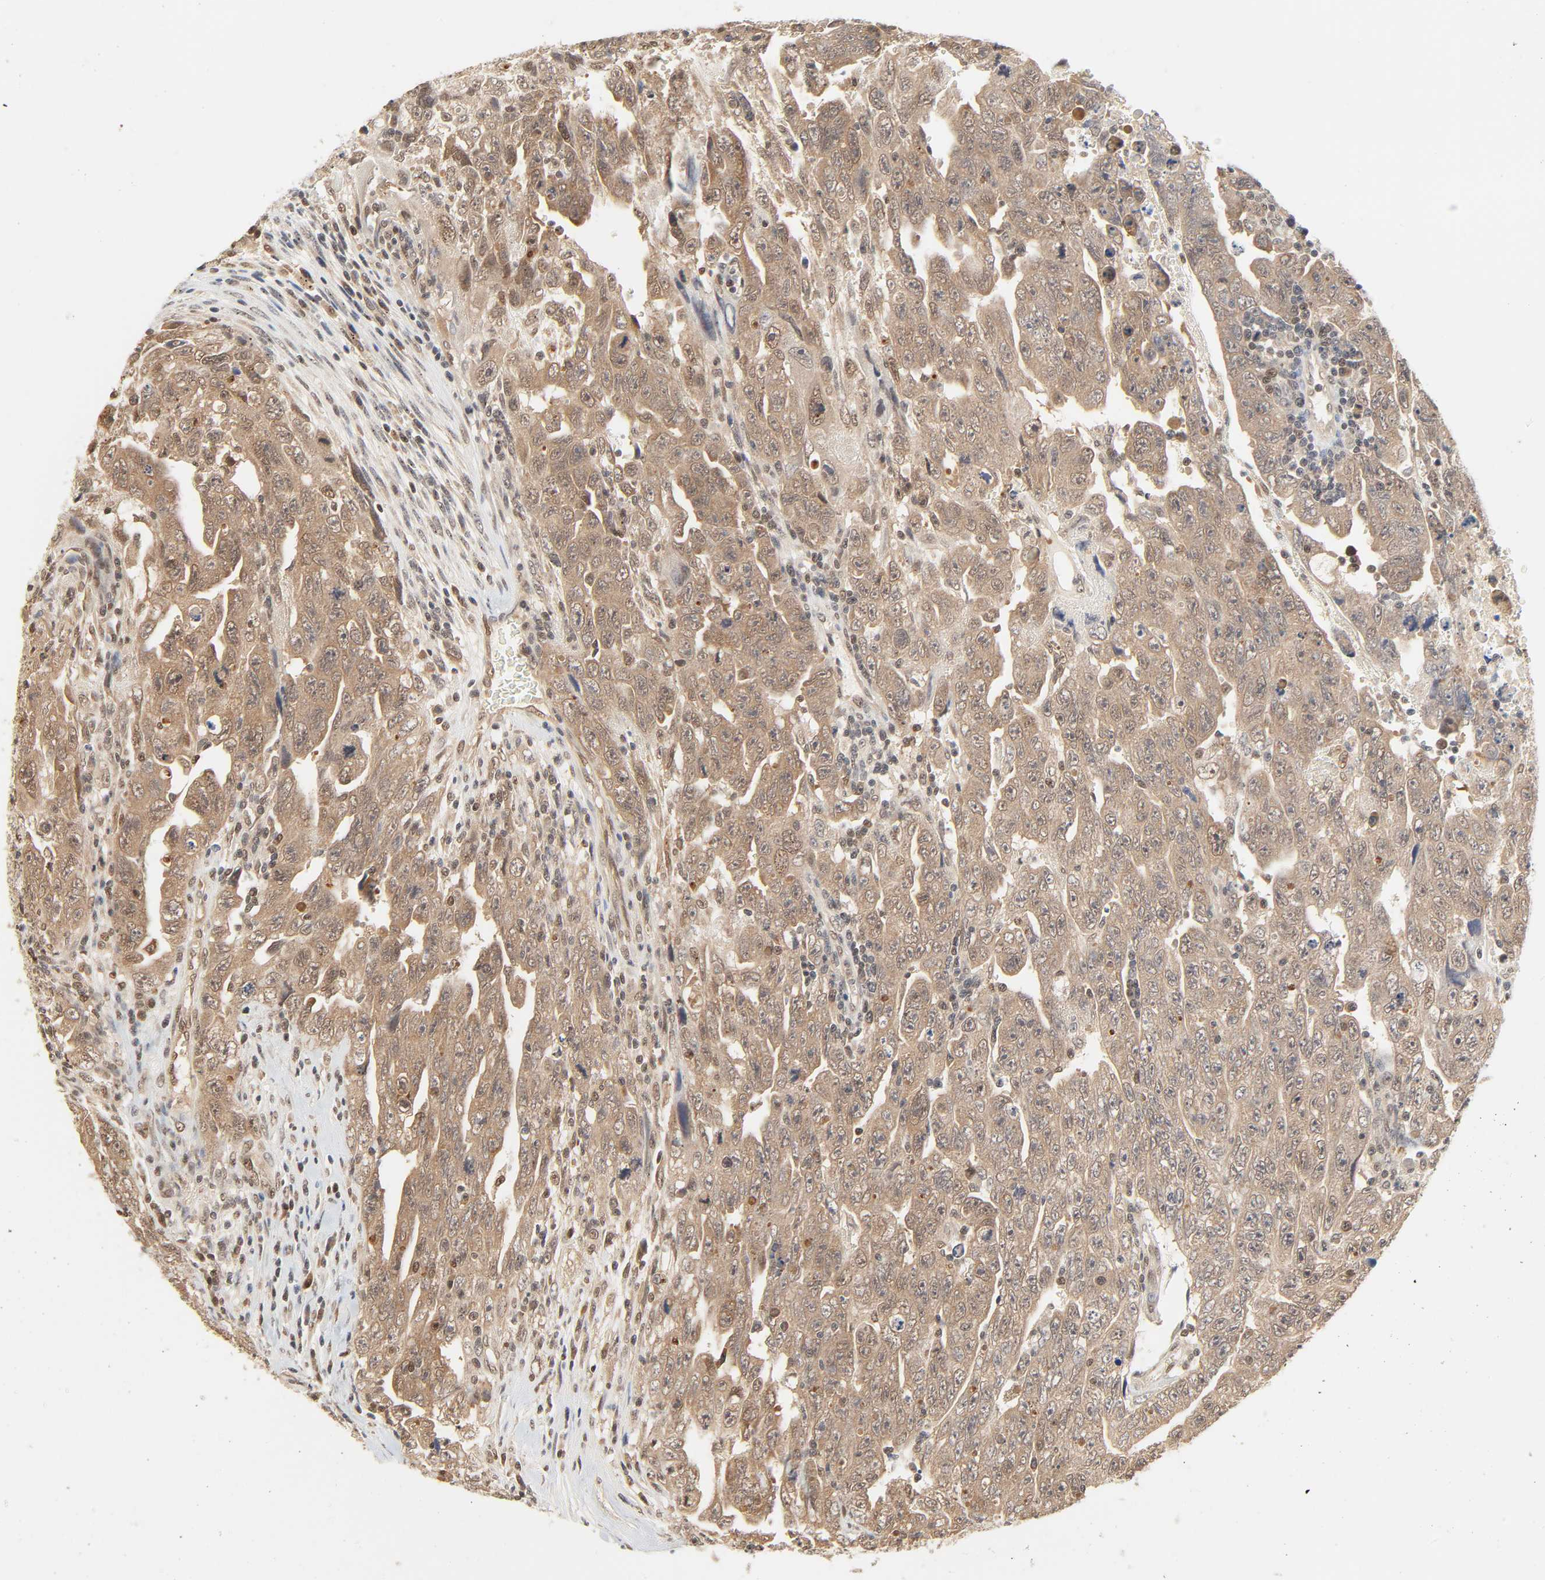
{"staining": {"intensity": "moderate", "quantity": "25%-75%", "location": "cytoplasmic/membranous,nuclear"}, "tissue": "testis cancer", "cell_type": "Tumor cells", "image_type": "cancer", "snomed": [{"axis": "morphology", "description": "Carcinoma, Embryonal, NOS"}, {"axis": "topography", "description": "Testis"}], "caption": "Testis cancer stained with a protein marker shows moderate staining in tumor cells.", "gene": "UBC", "patient": {"sex": "male", "age": 28}}